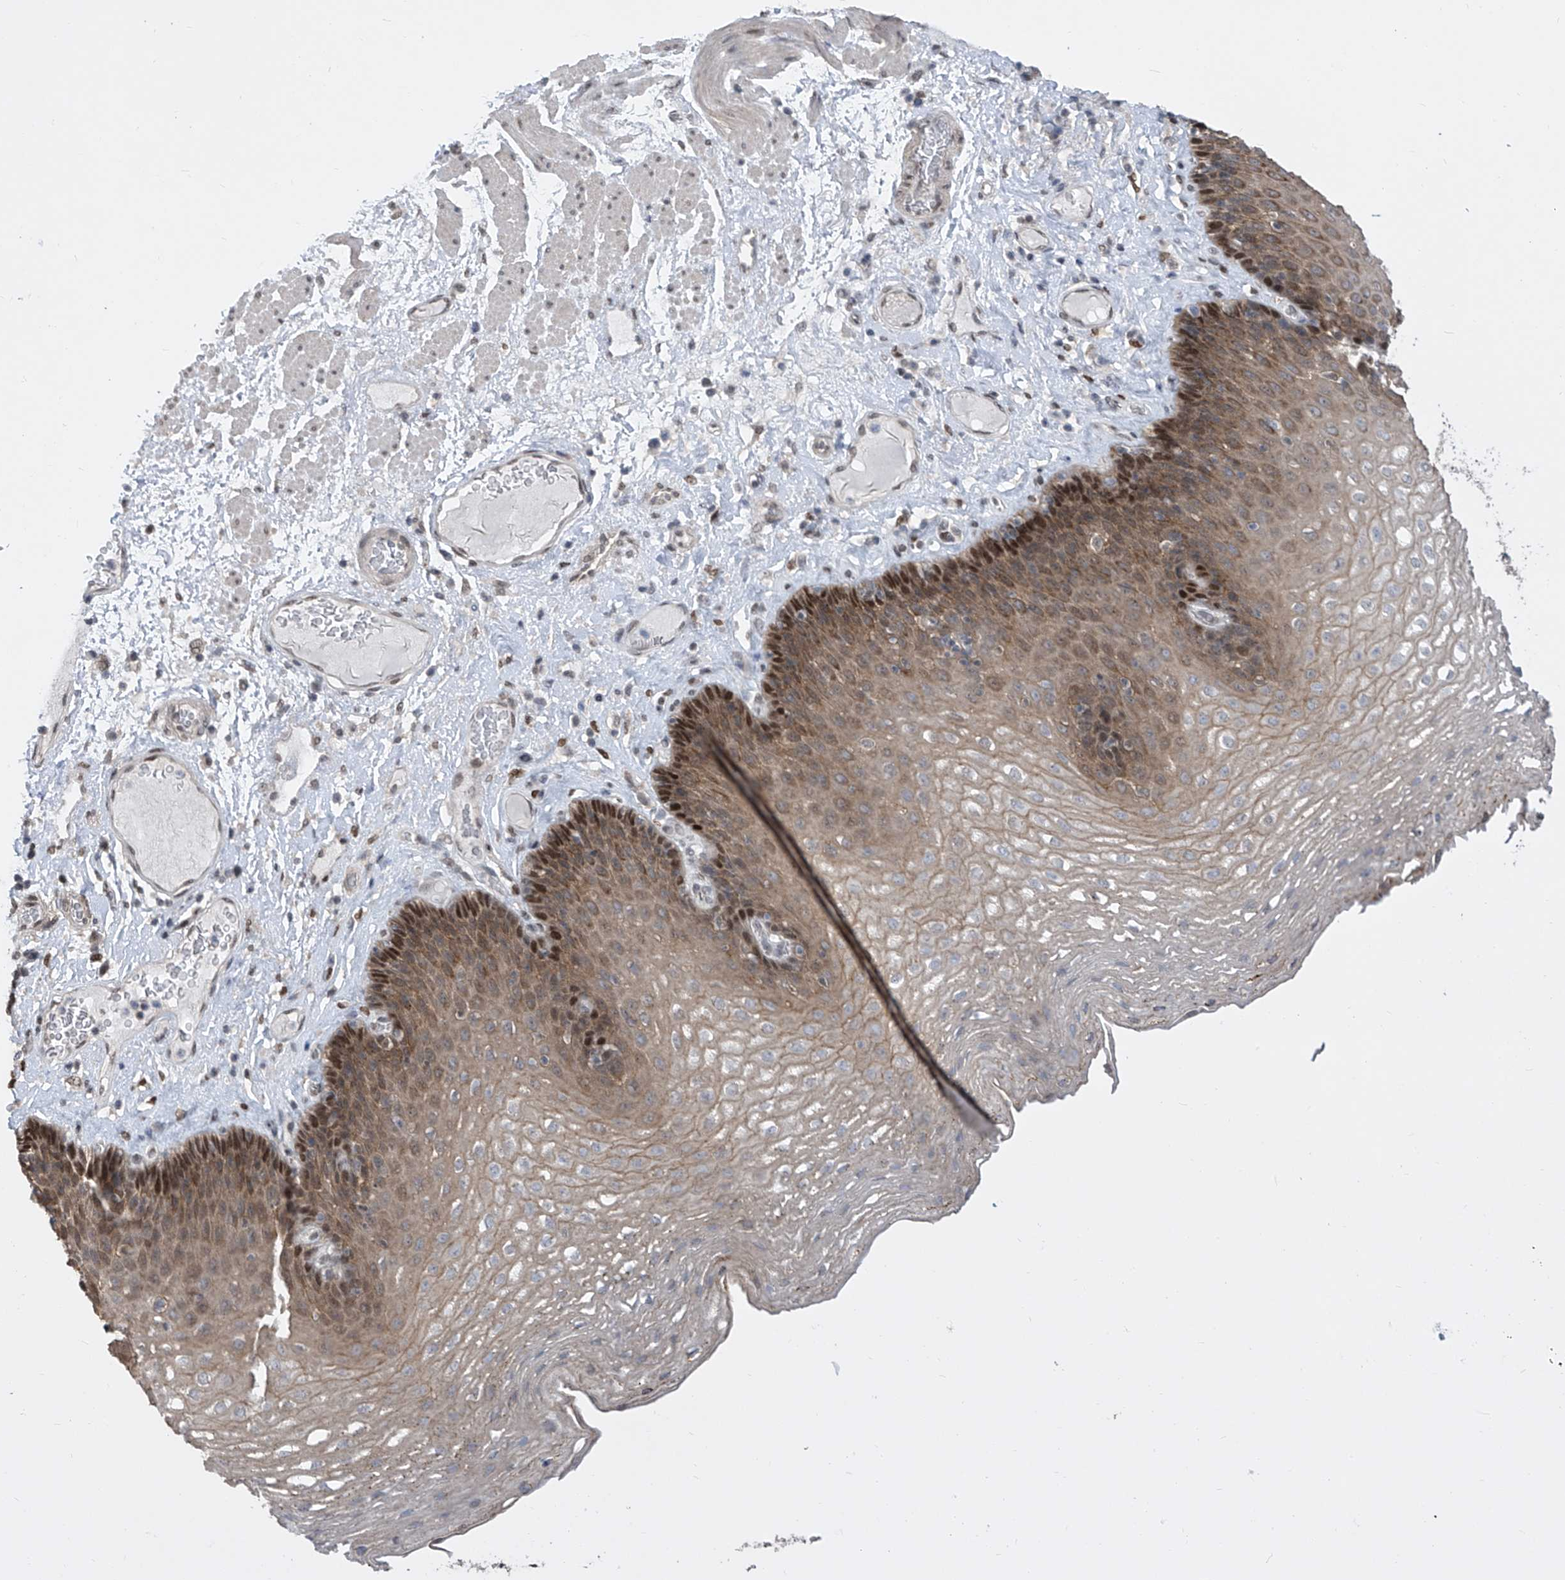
{"staining": {"intensity": "moderate", "quantity": "25%-75%", "location": "cytoplasmic/membranous"}, "tissue": "esophagus", "cell_type": "Squamous epithelial cells", "image_type": "normal", "snomed": [{"axis": "morphology", "description": "Normal tissue, NOS"}, {"axis": "topography", "description": "Esophagus"}], "caption": "A brown stain shows moderate cytoplasmic/membranous positivity of a protein in squamous epithelial cells of benign esophagus. (DAB = brown stain, brightfield microscopy at high magnification).", "gene": "CETN1", "patient": {"sex": "female", "age": 66}}